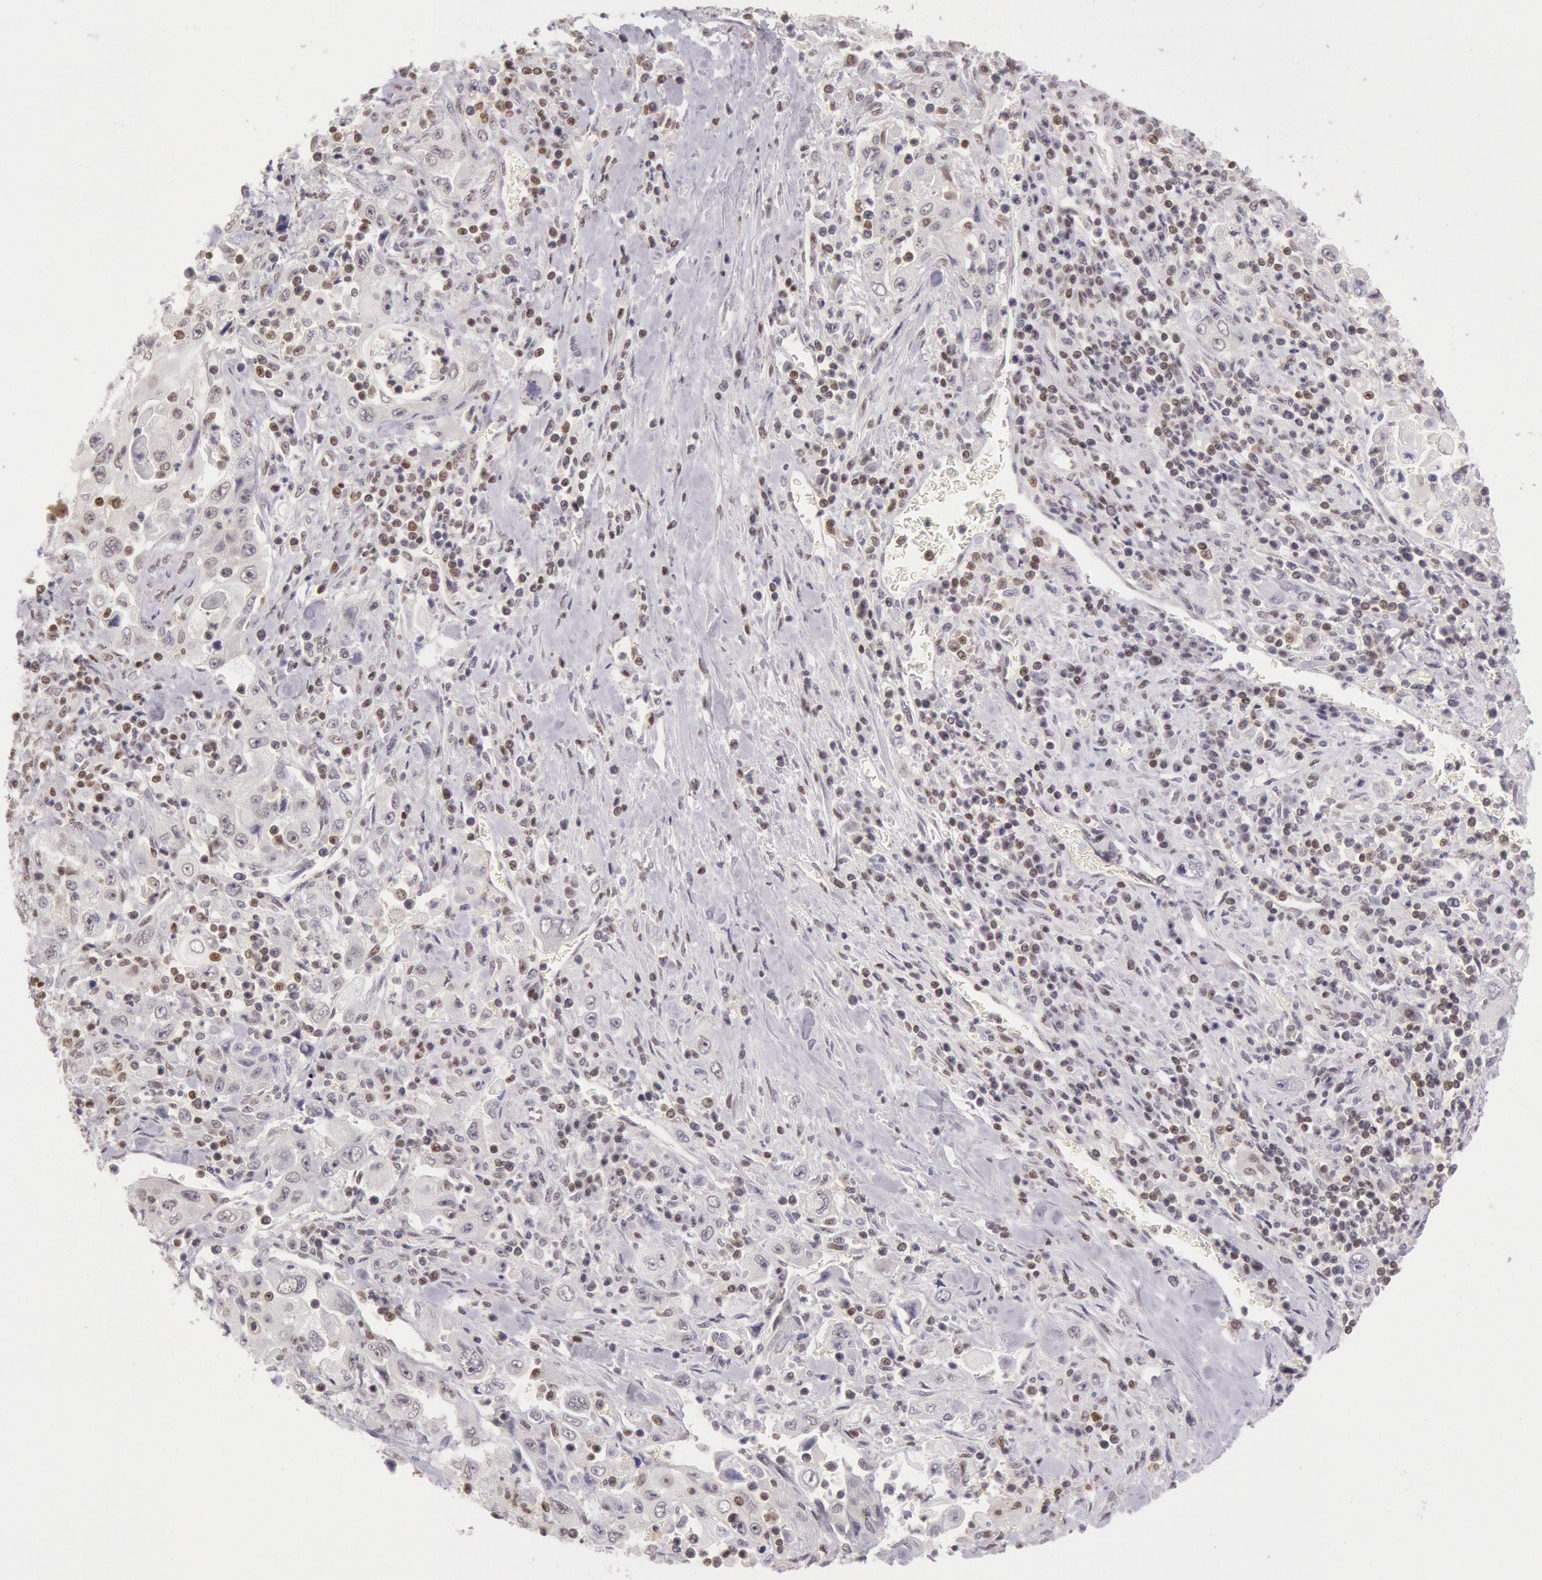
{"staining": {"intensity": "weak", "quantity": "25%-75%", "location": "nuclear"}, "tissue": "pancreatic cancer", "cell_type": "Tumor cells", "image_type": "cancer", "snomed": [{"axis": "morphology", "description": "Adenocarcinoma, NOS"}, {"axis": "topography", "description": "Pancreas"}], "caption": "An image of pancreatic cancer (adenocarcinoma) stained for a protein displays weak nuclear brown staining in tumor cells.", "gene": "ESS2", "patient": {"sex": "male", "age": 70}}